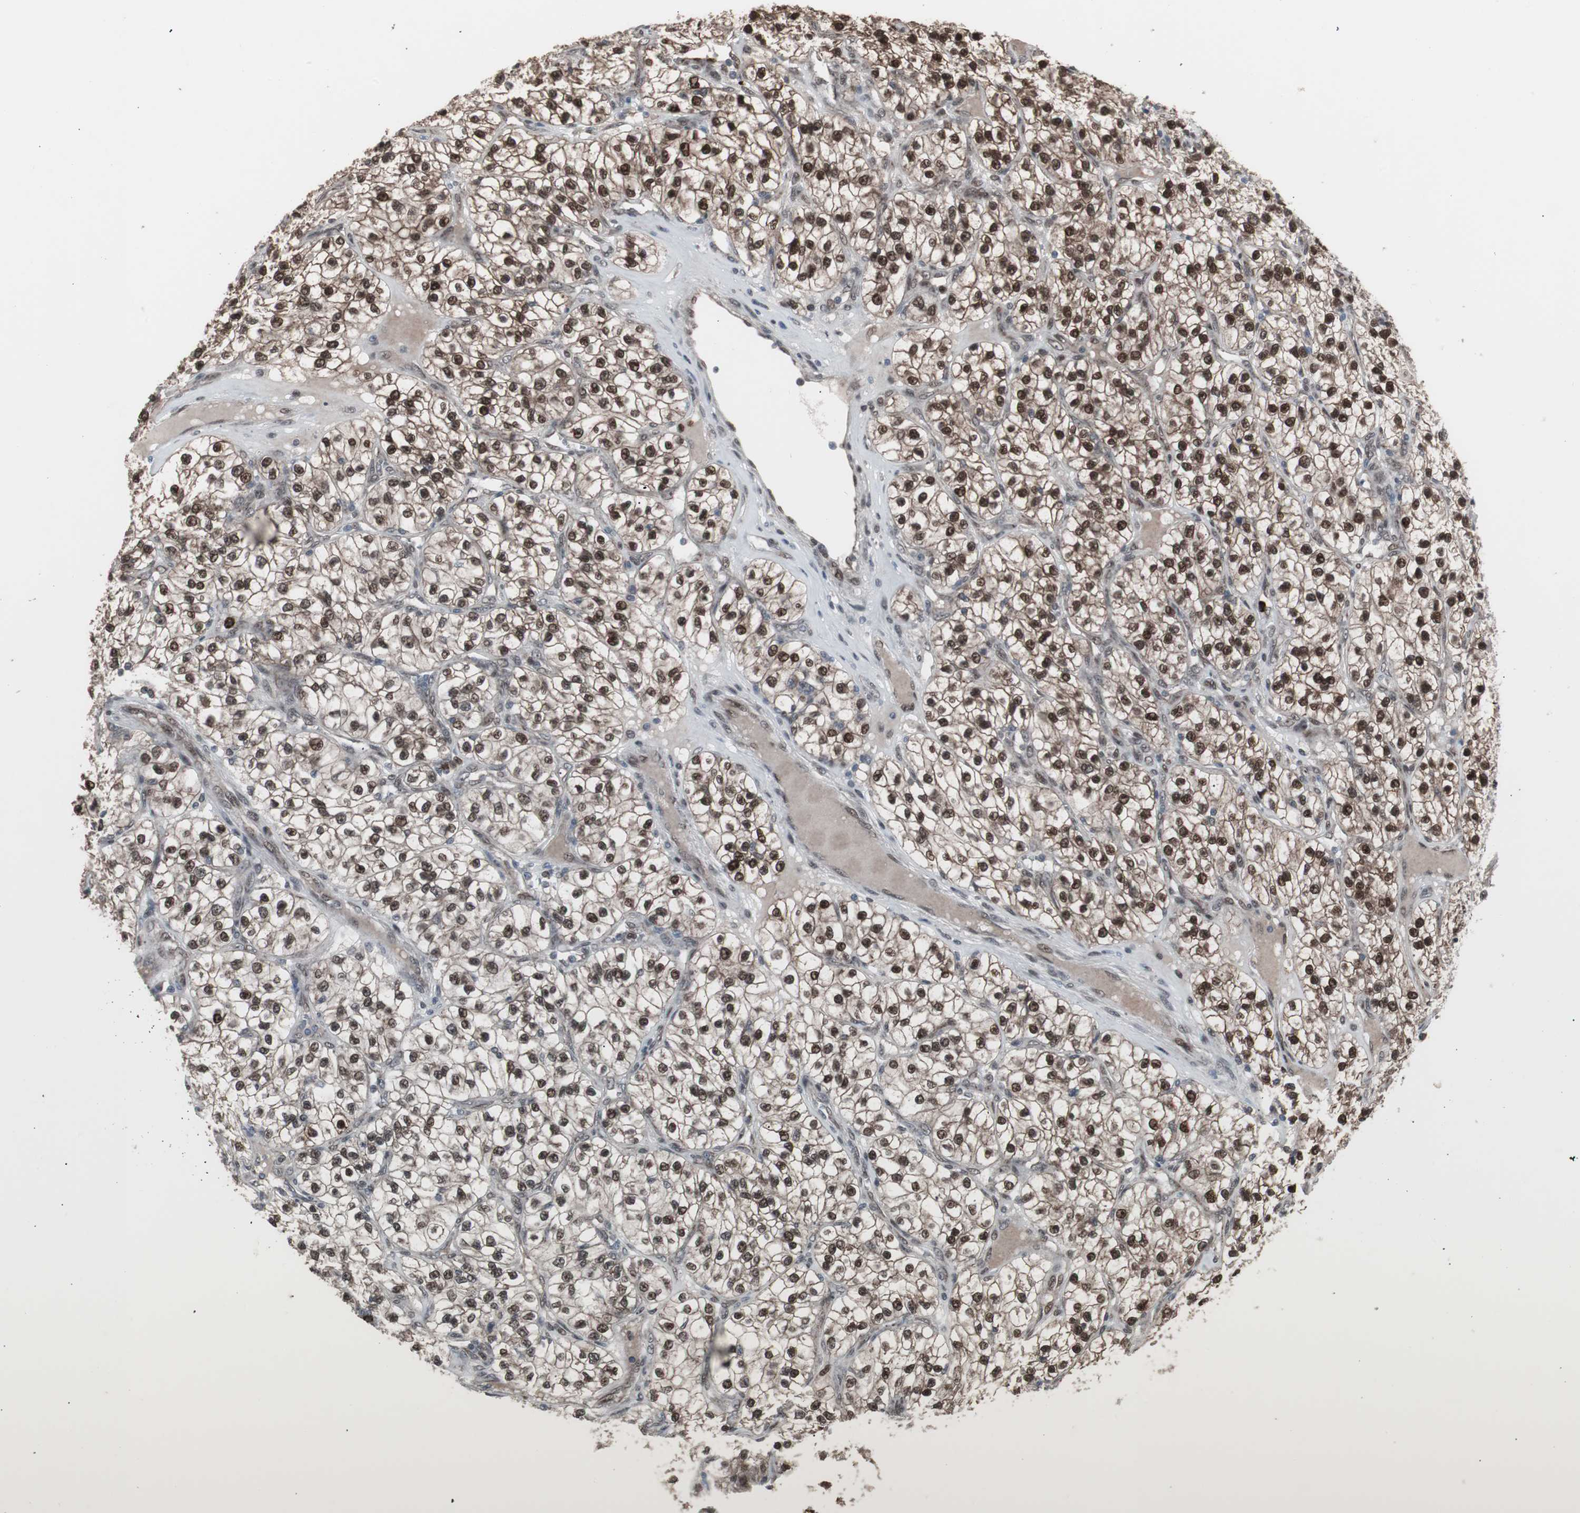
{"staining": {"intensity": "strong", "quantity": ">75%", "location": "cytoplasmic/membranous,nuclear"}, "tissue": "renal cancer", "cell_type": "Tumor cells", "image_type": "cancer", "snomed": [{"axis": "morphology", "description": "Adenocarcinoma, NOS"}, {"axis": "topography", "description": "Kidney"}], "caption": "Strong cytoplasmic/membranous and nuclear expression is present in approximately >75% of tumor cells in renal cancer (adenocarcinoma). (DAB (3,3'-diaminobenzidine) IHC with brightfield microscopy, high magnification).", "gene": "RXRA", "patient": {"sex": "female", "age": 57}}